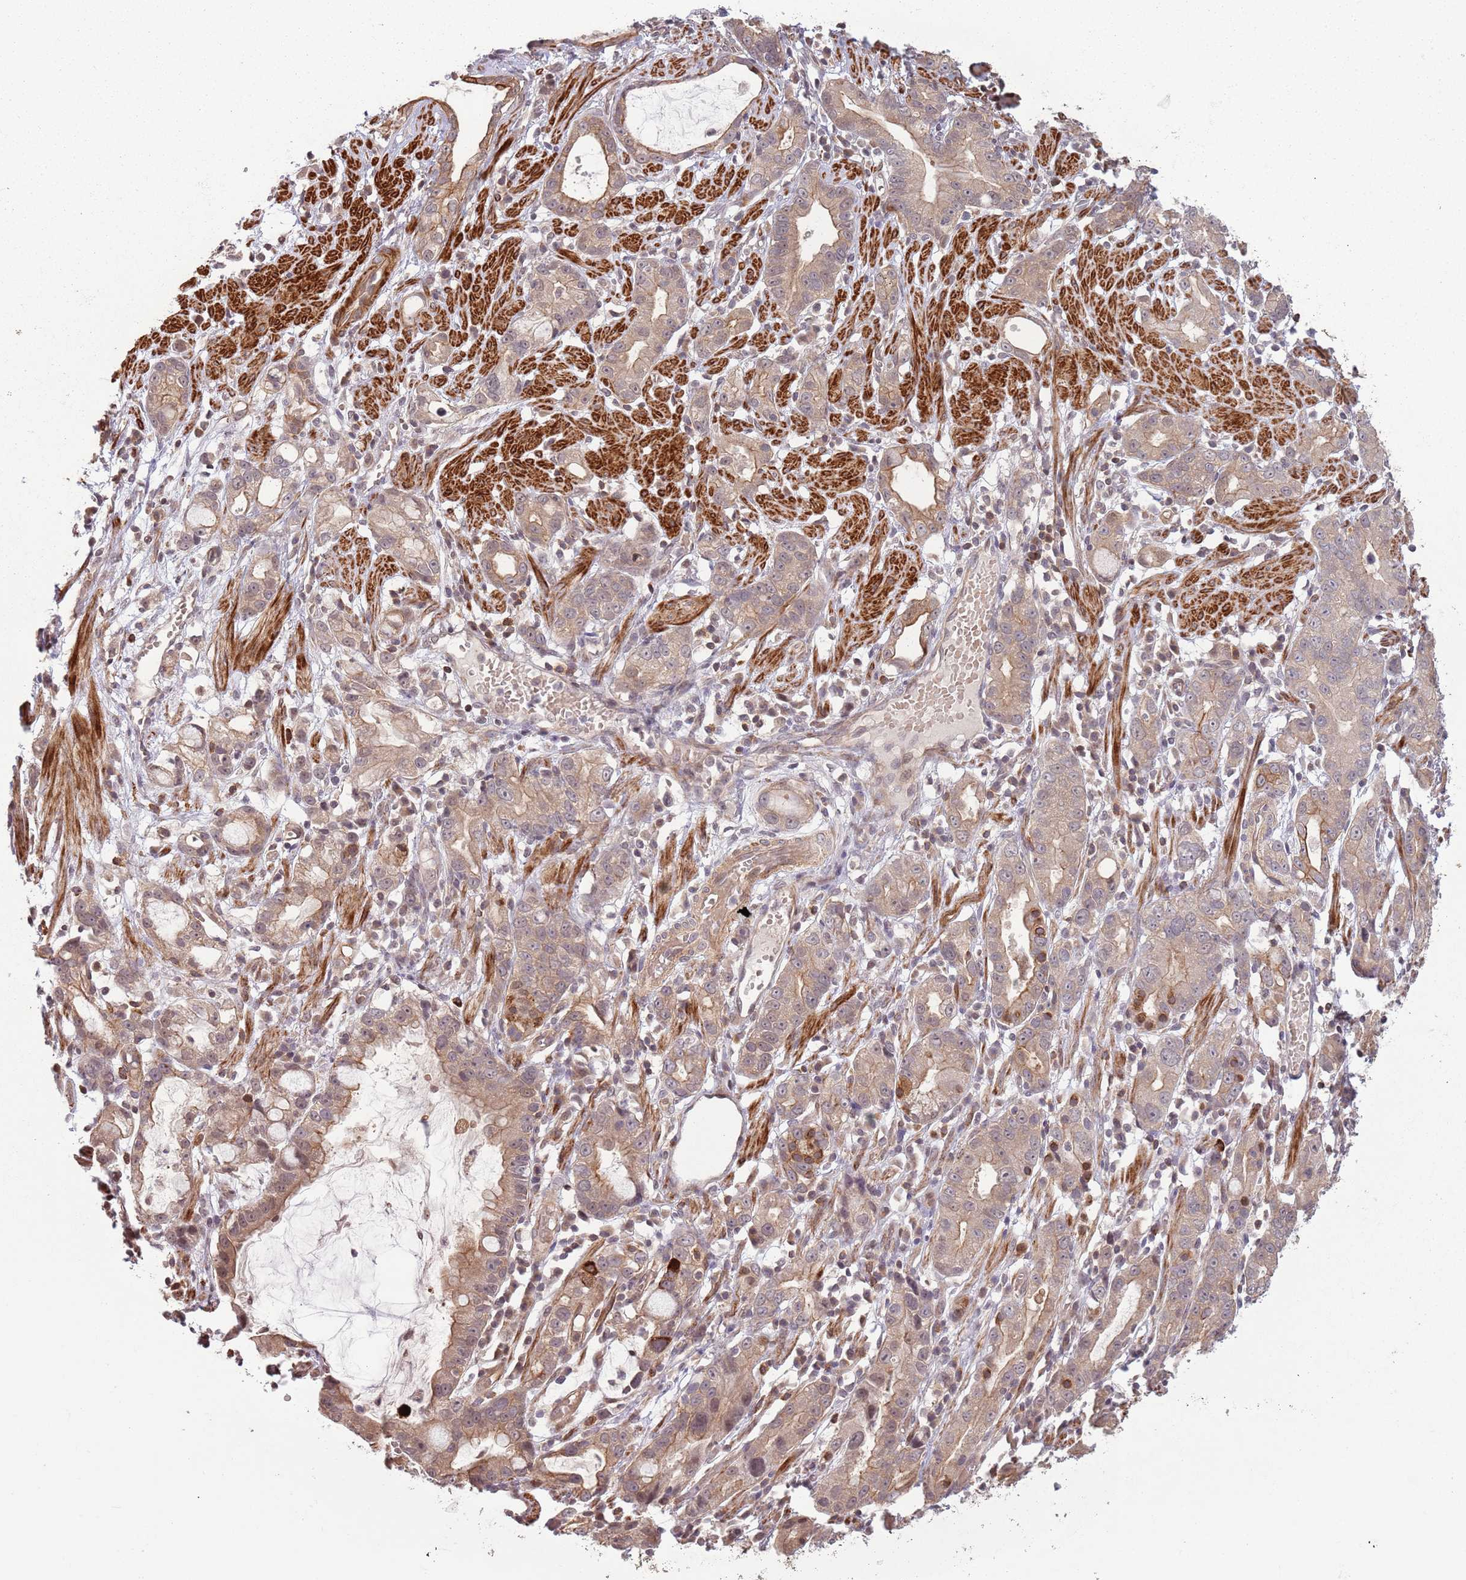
{"staining": {"intensity": "strong", "quantity": "25%-75%", "location": "cytoplasmic/membranous"}, "tissue": "stomach cancer", "cell_type": "Tumor cells", "image_type": "cancer", "snomed": [{"axis": "morphology", "description": "Adenocarcinoma, NOS"}, {"axis": "topography", "description": "Stomach"}], "caption": "Protein expression analysis of stomach adenocarcinoma reveals strong cytoplasmic/membranous staining in approximately 25%-75% of tumor cells. (brown staining indicates protein expression, while blue staining denotes nuclei).", "gene": "CCDC154", "patient": {"sex": "male", "age": 55}}